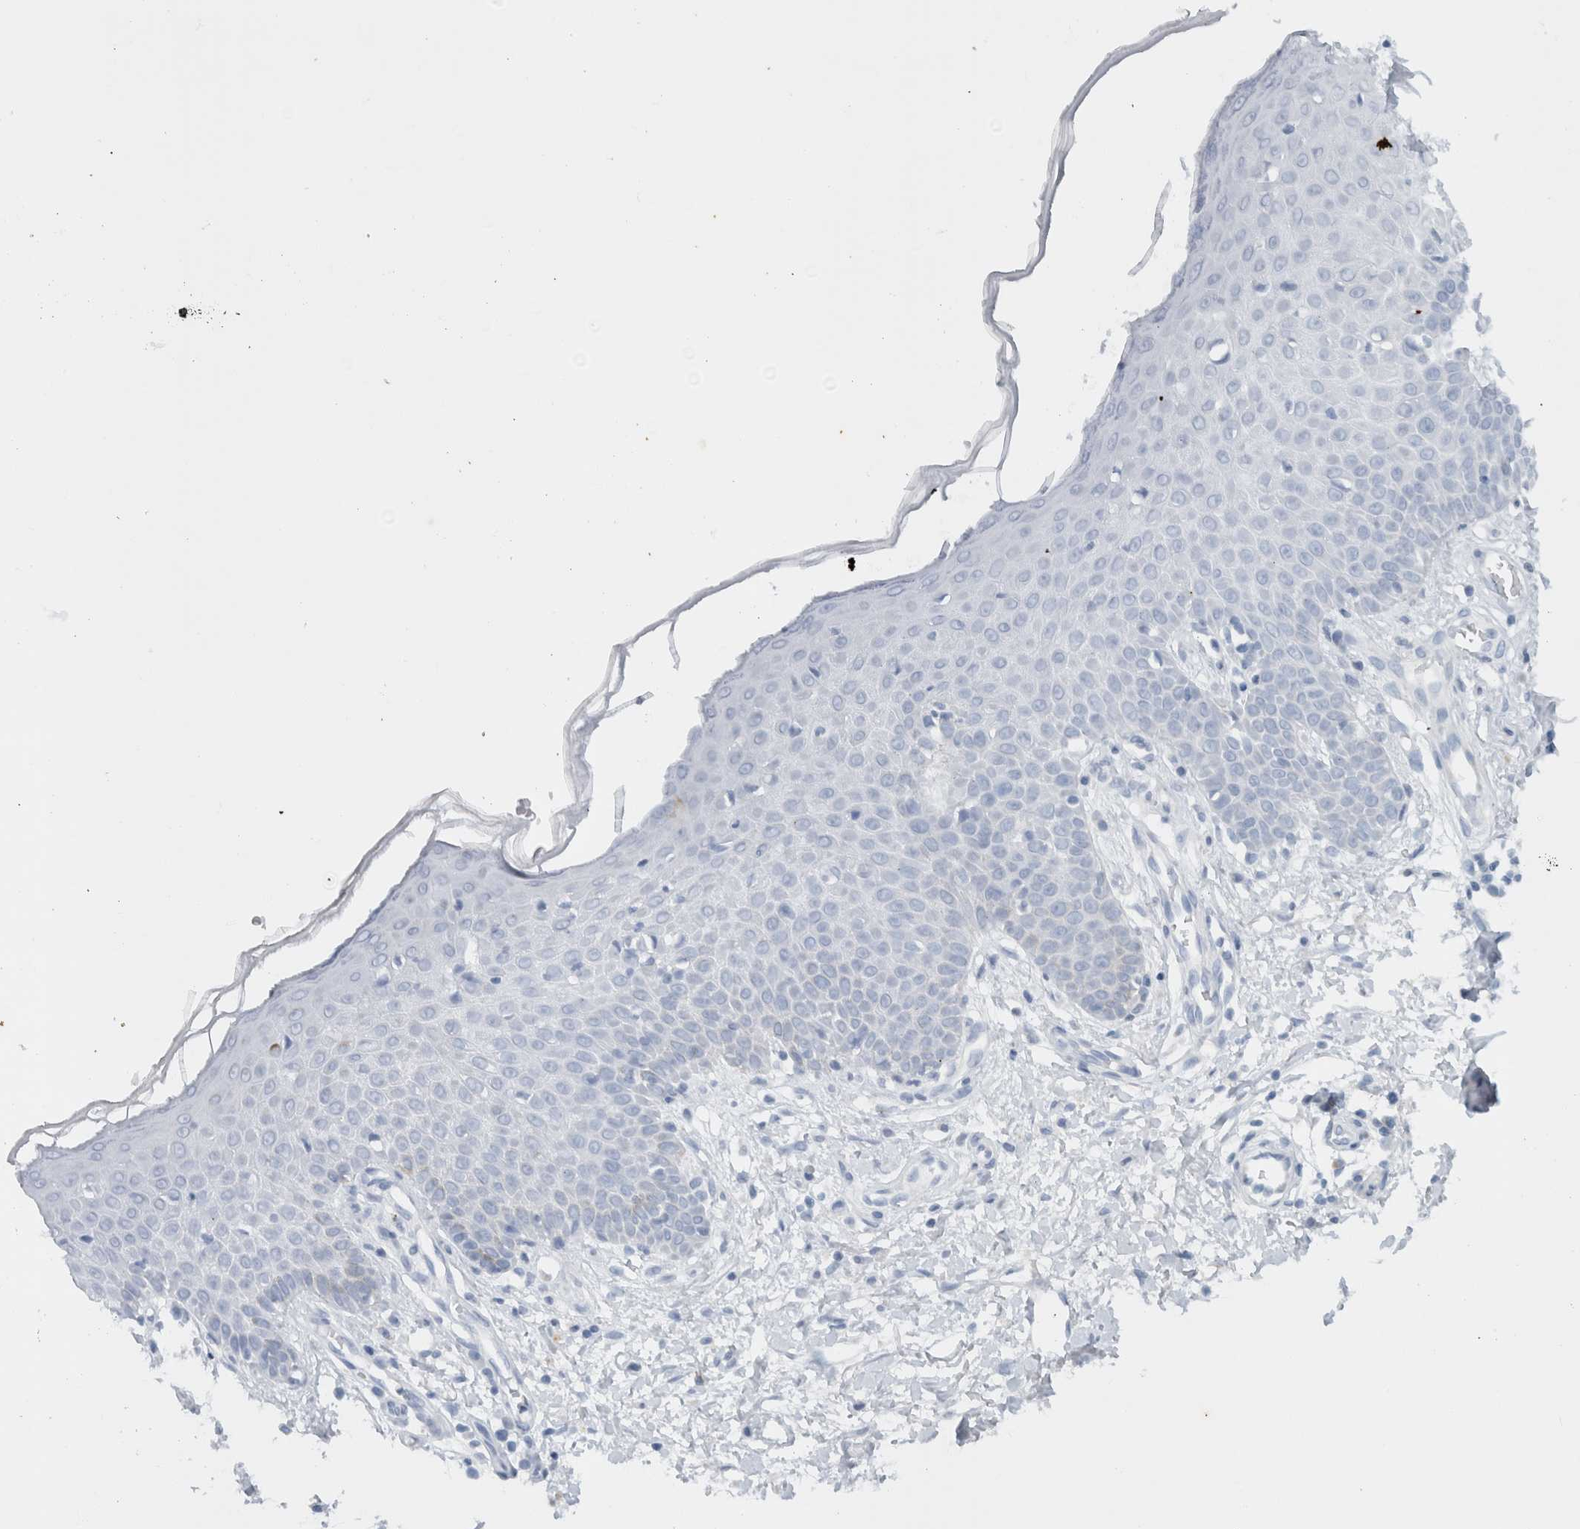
{"staining": {"intensity": "negative", "quantity": "none", "location": "none"}, "tissue": "skin", "cell_type": "Fibroblasts", "image_type": "normal", "snomed": [{"axis": "morphology", "description": "Normal tissue, NOS"}, {"axis": "morphology", "description": "Inflammation, NOS"}, {"axis": "topography", "description": "Skin"}], "caption": "A high-resolution micrograph shows immunohistochemistry (IHC) staining of unremarkable skin, which shows no significant staining in fibroblasts.", "gene": "AMPD1", "patient": {"sex": "female", "age": 44}}